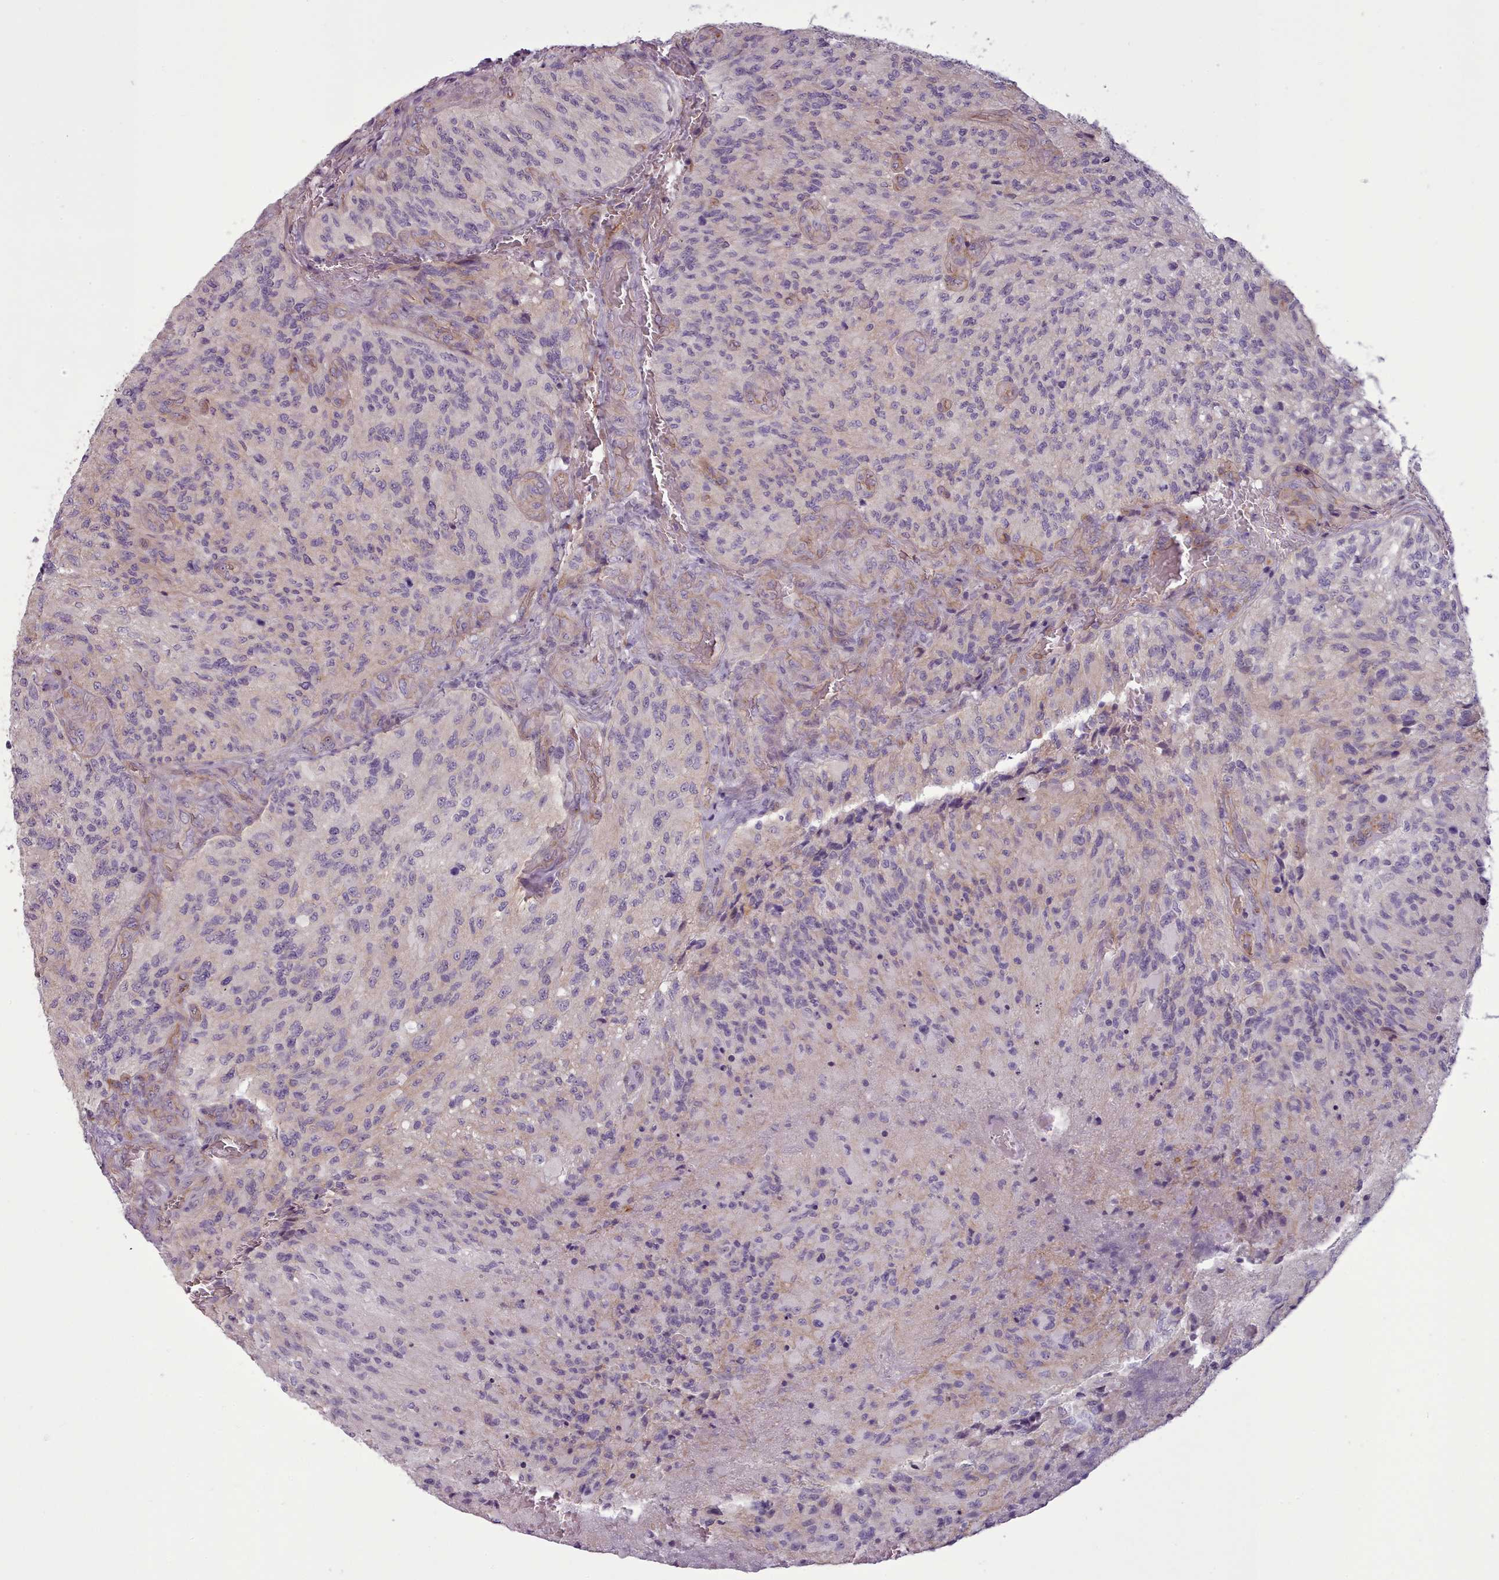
{"staining": {"intensity": "negative", "quantity": "none", "location": "none"}, "tissue": "glioma", "cell_type": "Tumor cells", "image_type": "cancer", "snomed": [{"axis": "morphology", "description": "Normal tissue, NOS"}, {"axis": "morphology", "description": "Glioma, malignant, High grade"}, {"axis": "topography", "description": "Cerebral cortex"}], "caption": "This is an immunohistochemistry (IHC) photomicrograph of high-grade glioma (malignant). There is no positivity in tumor cells.", "gene": "PLD4", "patient": {"sex": "male", "age": 56}}